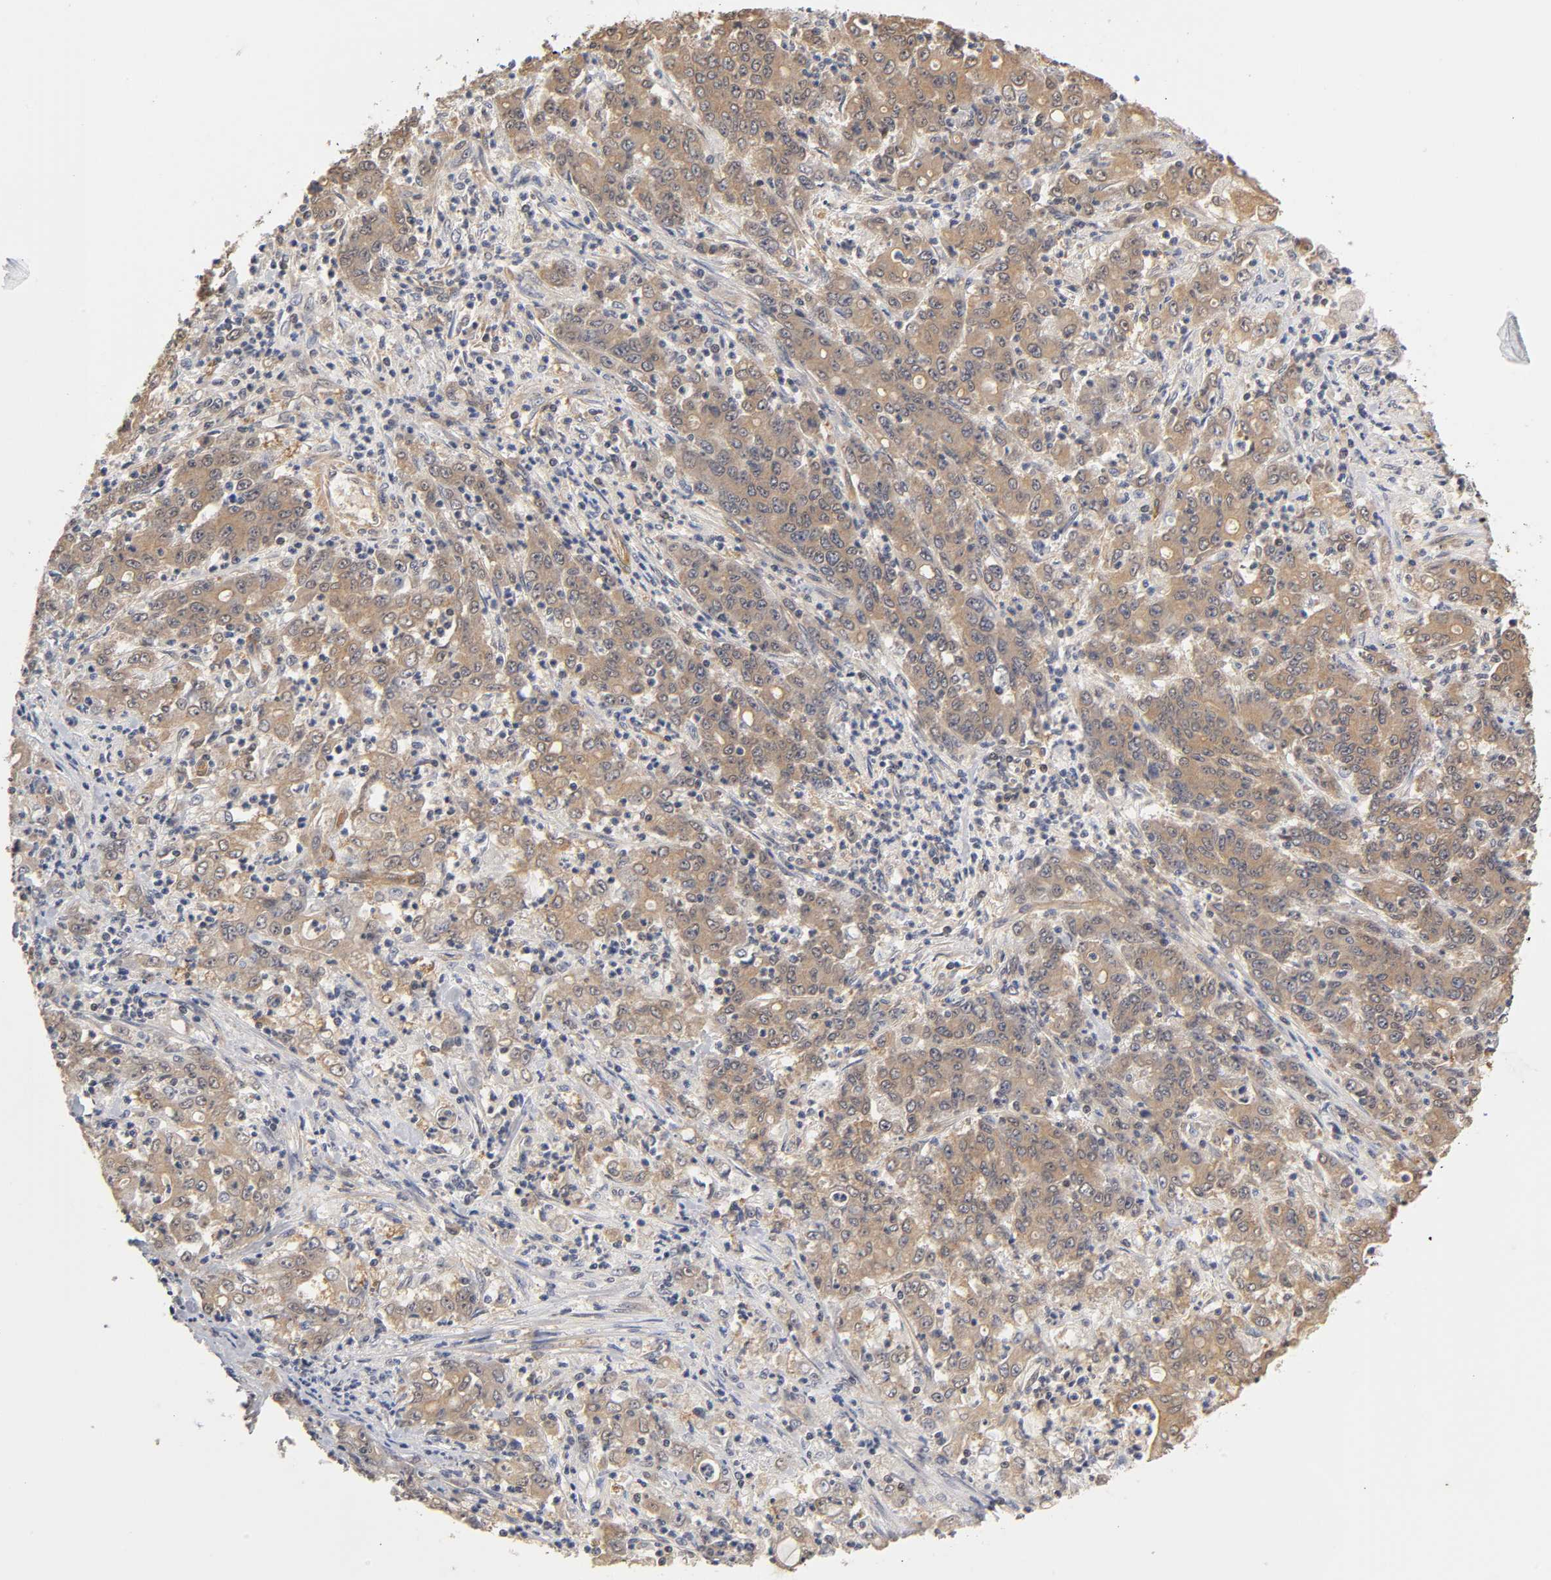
{"staining": {"intensity": "weak", "quantity": ">75%", "location": "cytoplasmic/membranous"}, "tissue": "stomach cancer", "cell_type": "Tumor cells", "image_type": "cancer", "snomed": [{"axis": "morphology", "description": "Adenocarcinoma, NOS"}, {"axis": "topography", "description": "Stomach, lower"}], "caption": "A high-resolution photomicrograph shows immunohistochemistry staining of adenocarcinoma (stomach), which displays weak cytoplasmic/membranous expression in about >75% of tumor cells. (Stains: DAB (3,3'-diaminobenzidine) in brown, nuclei in blue, Microscopy: brightfield microscopy at high magnification).", "gene": "PDE5A", "patient": {"sex": "female", "age": 71}}